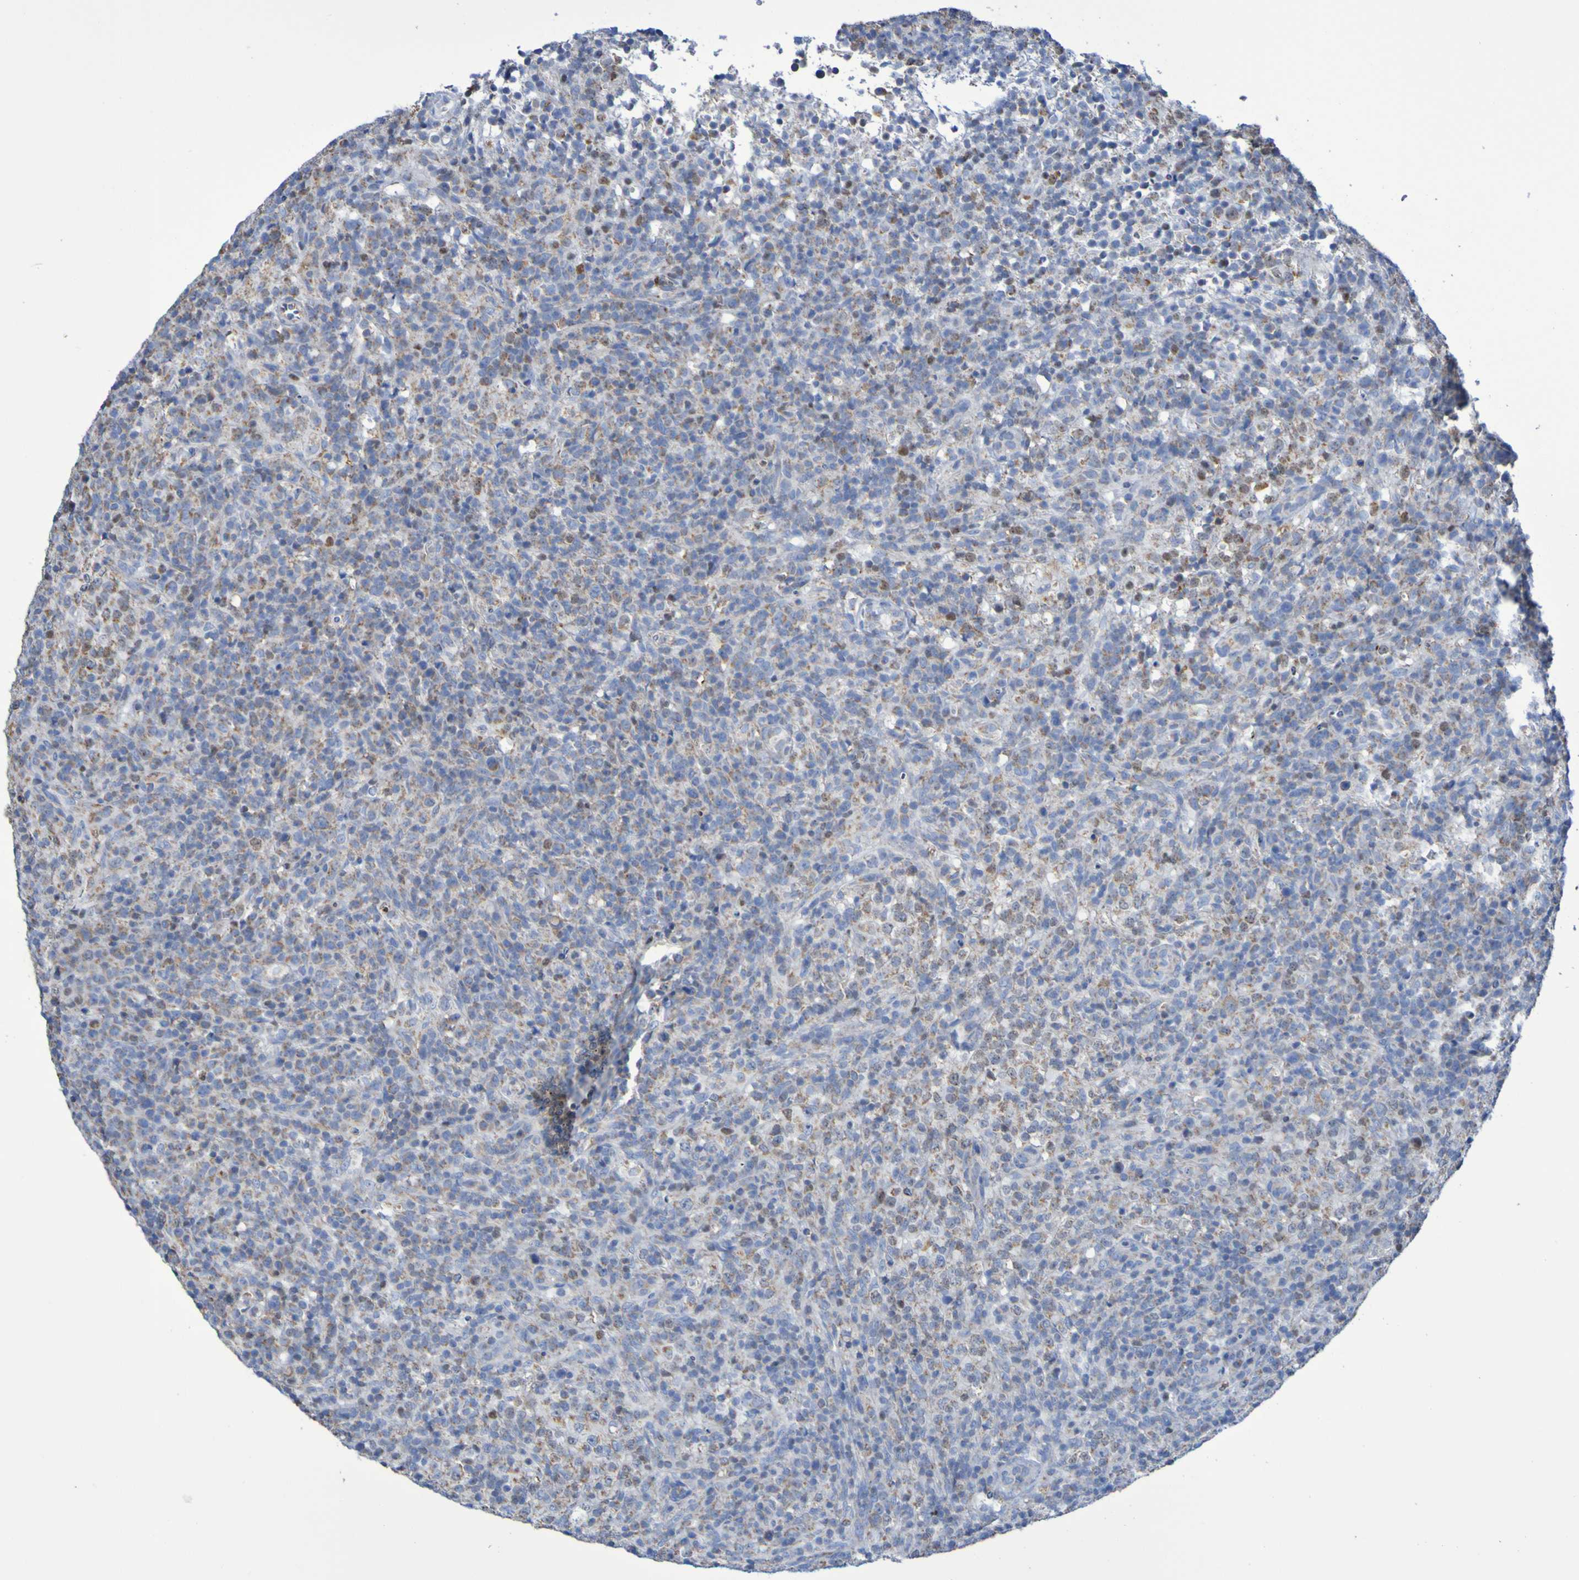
{"staining": {"intensity": "weak", "quantity": ">75%", "location": "cytoplasmic/membranous"}, "tissue": "lymphoma", "cell_type": "Tumor cells", "image_type": "cancer", "snomed": [{"axis": "morphology", "description": "Malignant lymphoma, non-Hodgkin's type, High grade"}, {"axis": "topography", "description": "Lymph node"}], "caption": "This histopathology image displays immunohistochemistry (IHC) staining of human lymphoma, with low weak cytoplasmic/membranous positivity in approximately >75% of tumor cells.", "gene": "CNTN2", "patient": {"sex": "female", "age": 76}}